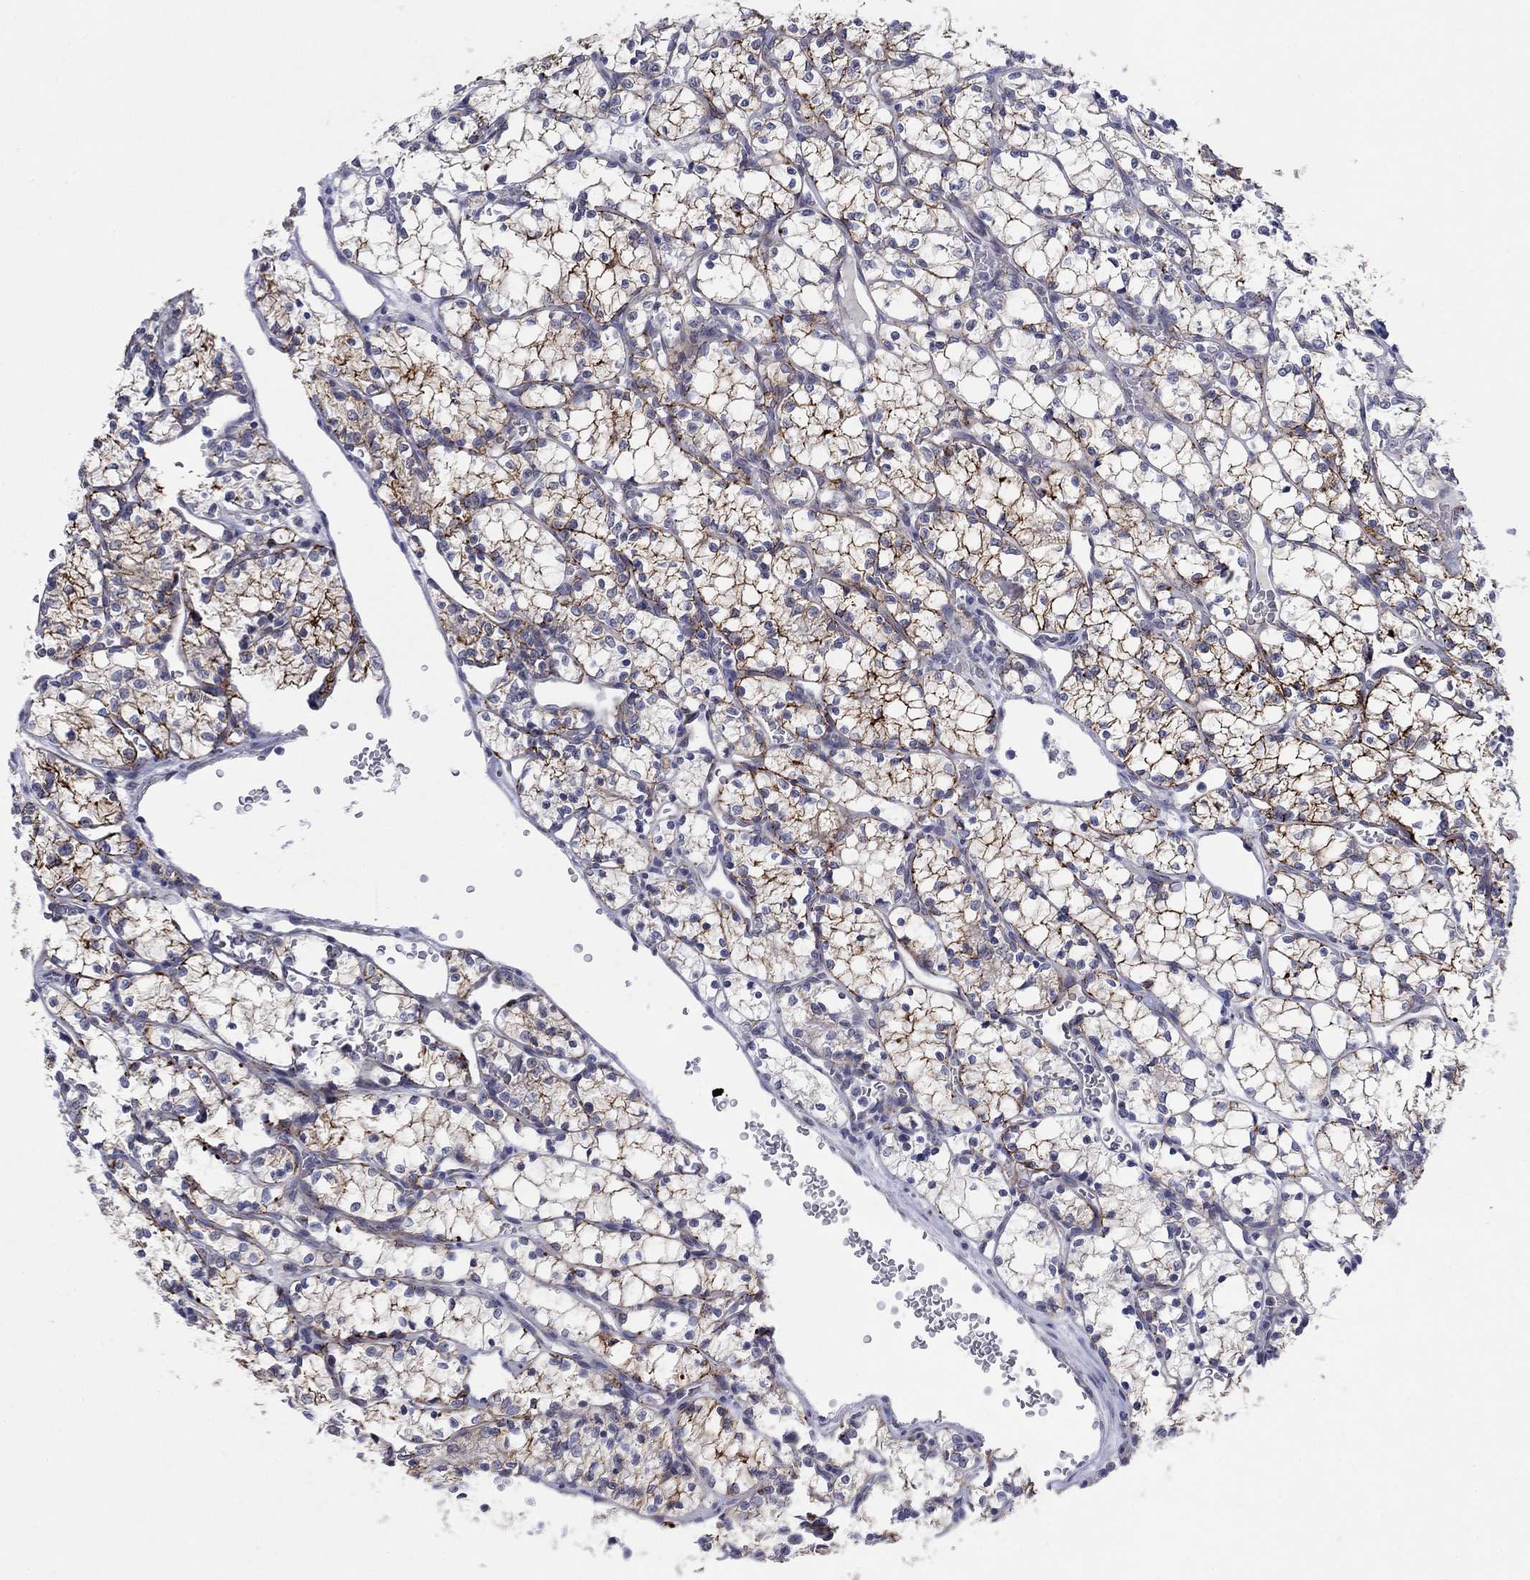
{"staining": {"intensity": "strong", "quantity": "25%-75%", "location": "cytoplasmic/membranous"}, "tissue": "renal cancer", "cell_type": "Tumor cells", "image_type": "cancer", "snomed": [{"axis": "morphology", "description": "Adenocarcinoma, NOS"}, {"axis": "topography", "description": "Kidney"}], "caption": "This micrograph shows immunohistochemistry (IHC) staining of human renal adenocarcinoma, with high strong cytoplasmic/membranous expression in about 25%-75% of tumor cells.", "gene": "SDC1", "patient": {"sex": "female", "age": 69}}